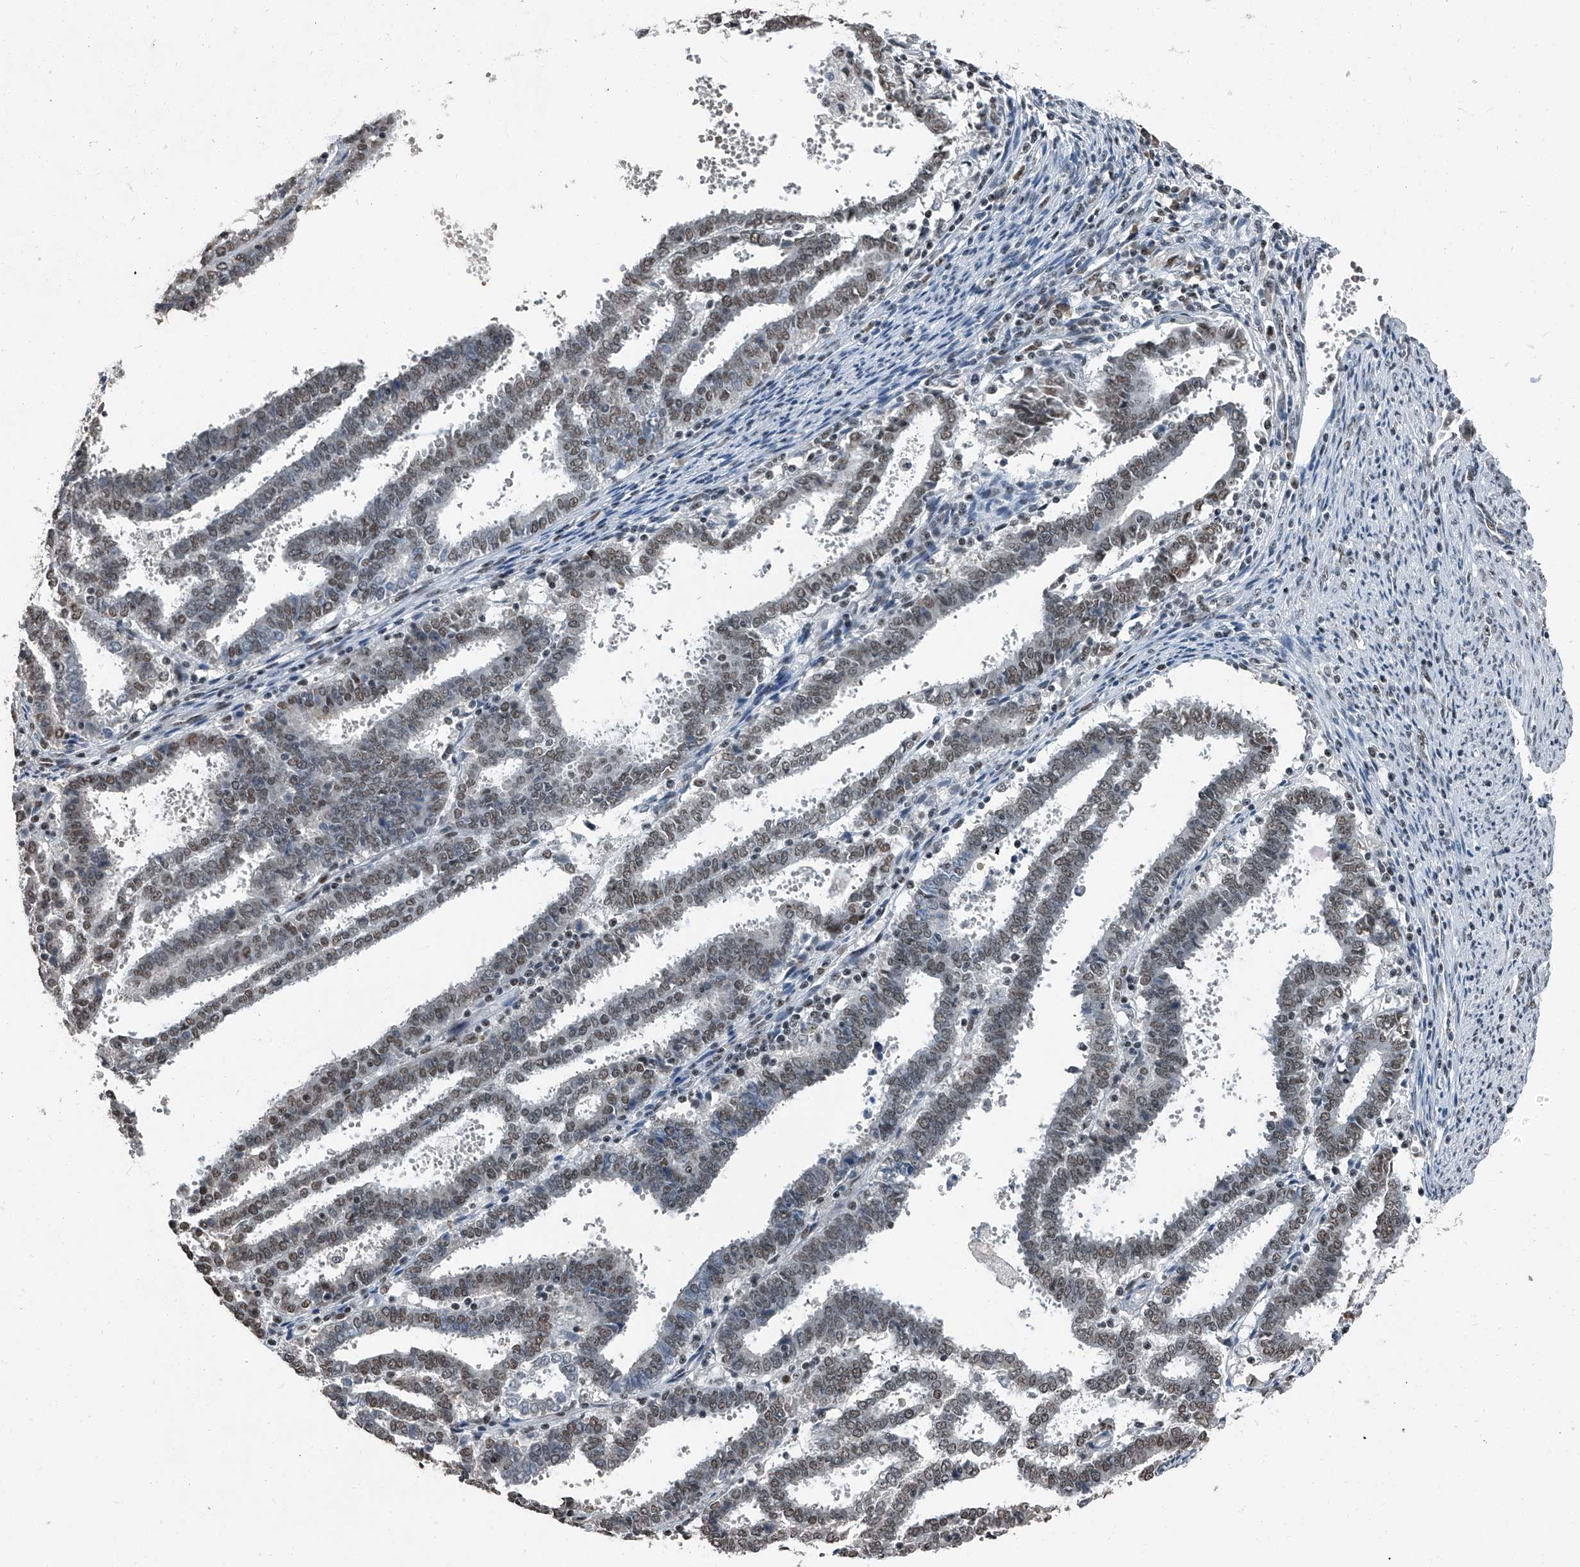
{"staining": {"intensity": "moderate", "quantity": ">75%", "location": "nuclear"}, "tissue": "endometrial cancer", "cell_type": "Tumor cells", "image_type": "cancer", "snomed": [{"axis": "morphology", "description": "Adenocarcinoma, NOS"}, {"axis": "topography", "description": "Uterus"}], "caption": "Immunohistochemical staining of human endometrial cancer (adenocarcinoma) displays moderate nuclear protein staining in about >75% of tumor cells.", "gene": "TCOF1", "patient": {"sex": "female", "age": 83}}